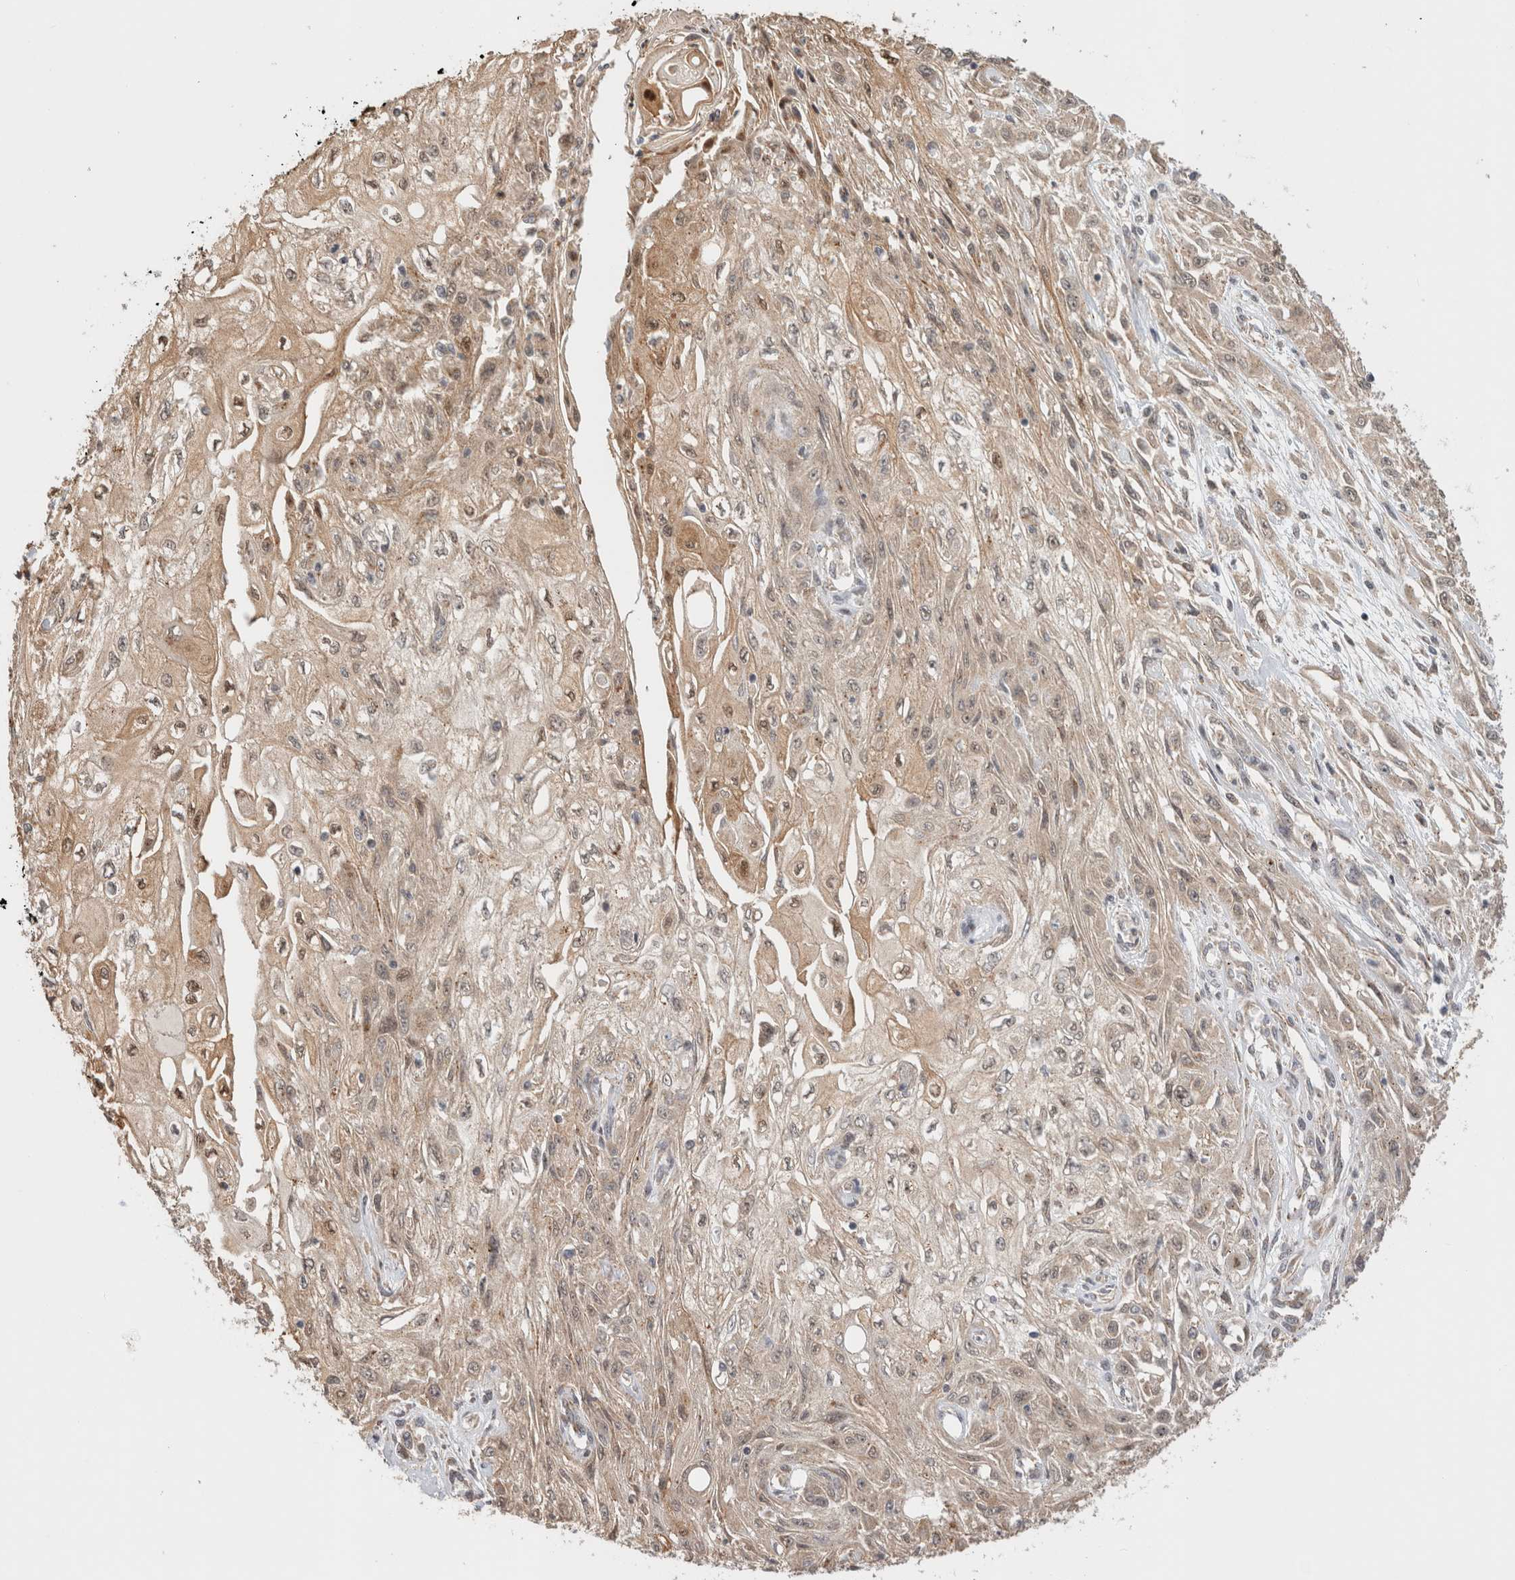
{"staining": {"intensity": "weak", "quantity": "25%-75%", "location": "cytoplasmic/membranous"}, "tissue": "skin cancer", "cell_type": "Tumor cells", "image_type": "cancer", "snomed": [{"axis": "morphology", "description": "Squamous cell carcinoma, NOS"}, {"axis": "morphology", "description": "Squamous cell carcinoma, metastatic, NOS"}, {"axis": "topography", "description": "Skin"}, {"axis": "topography", "description": "Lymph node"}], "caption": "A photomicrograph of skin cancer (squamous cell carcinoma) stained for a protein shows weak cytoplasmic/membranous brown staining in tumor cells.", "gene": "OTUD6B", "patient": {"sex": "male", "age": 75}}